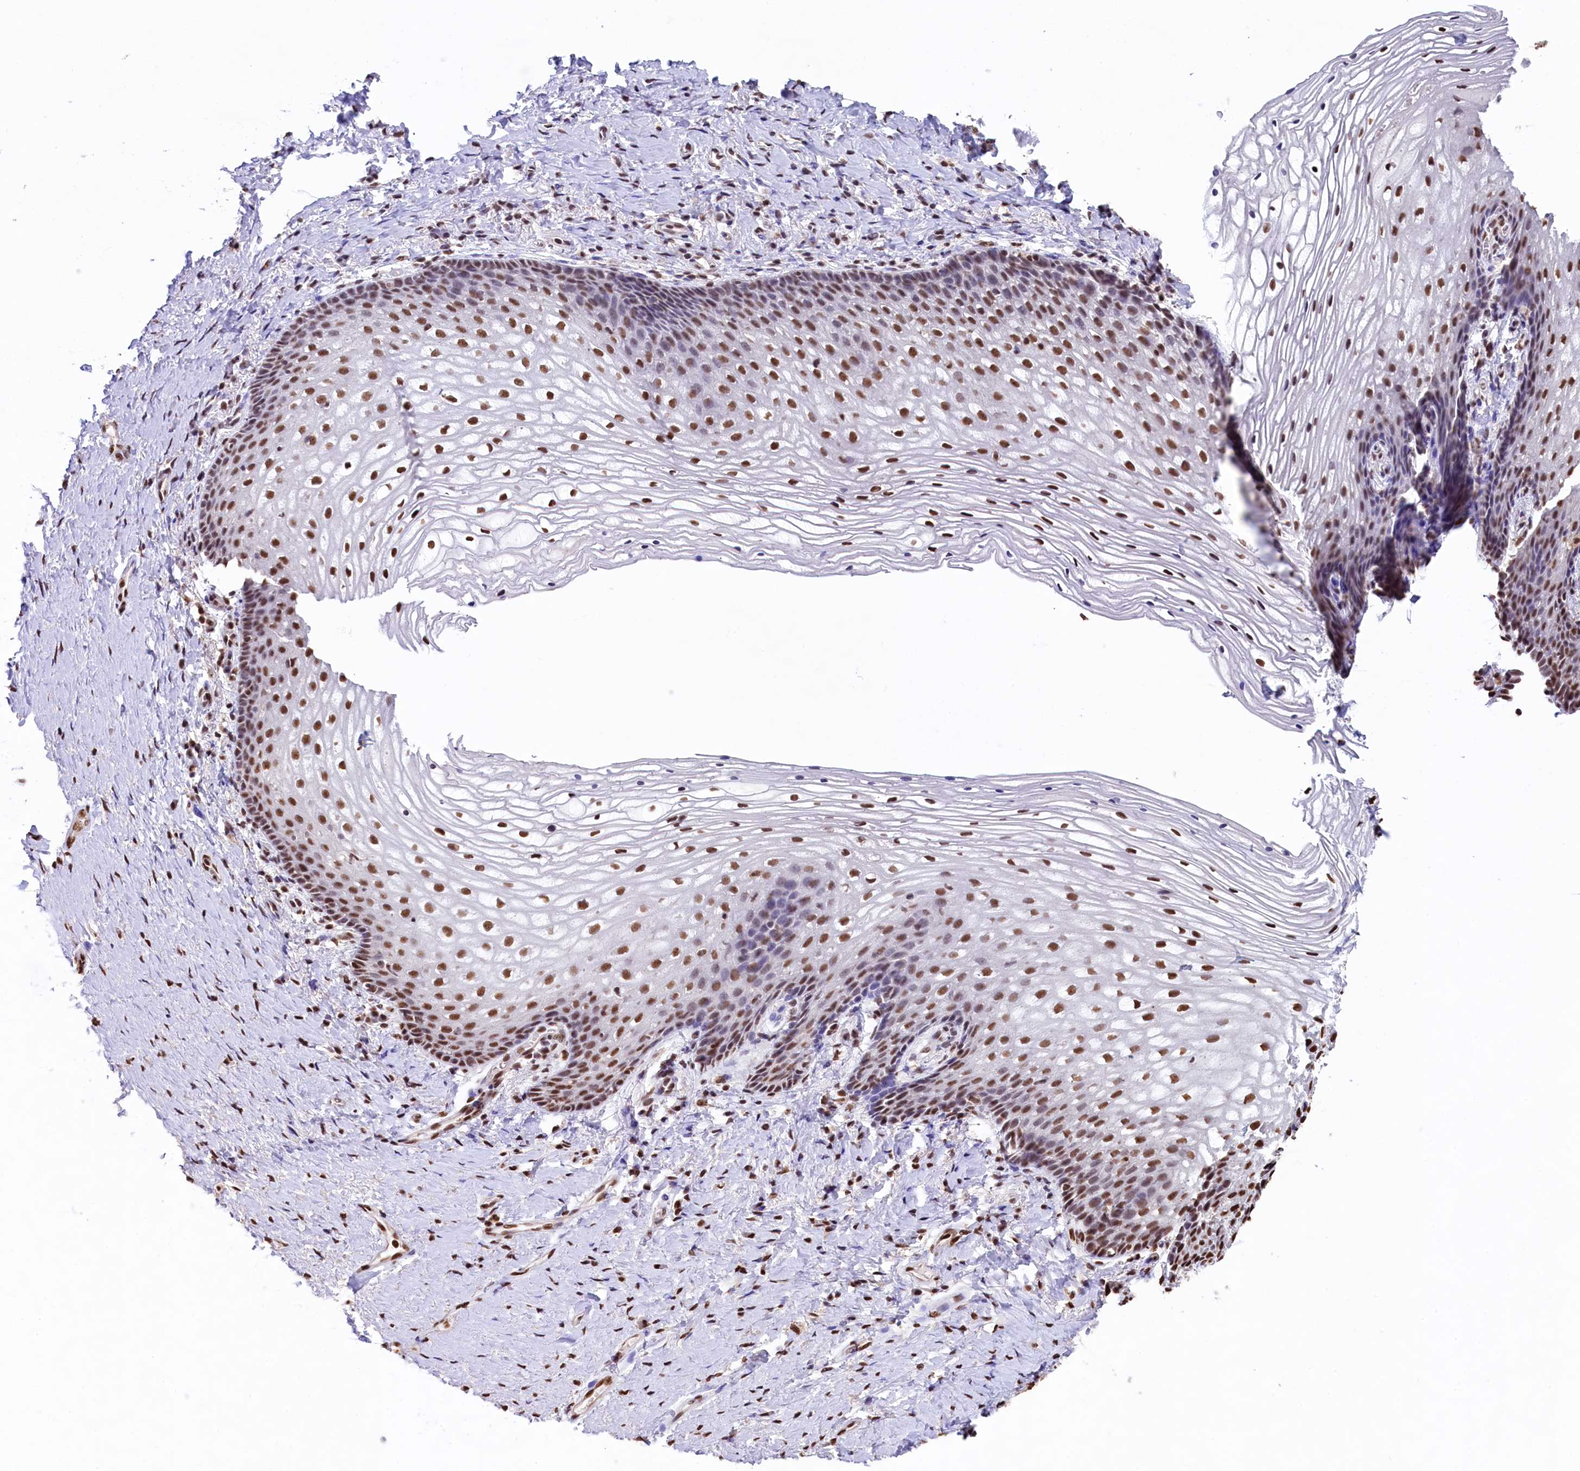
{"staining": {"intensity": "moderate", "quantity": ">75%", "location": "nuclear"}, "tissue": "vagina", "cell_type": "Squamous epithelial cells", "image_type": "normal", "snomed": [{"axis": "morphology", "description": "Normal tissue, NOS"}, {"axis": "topography", "description": "Vagina"}], "caption": "The photomicrograph reveals staining of benign vagina, revealing moderate nuclear protein positivity (brown color) within squamous epithelial cells. (Stains: DAB in brown, nuclei in blue, Microscopy: brightfield microscopy at high magnification).", "gene": "SNRPD2", "patient": {"sex": "female", "age": 60}}